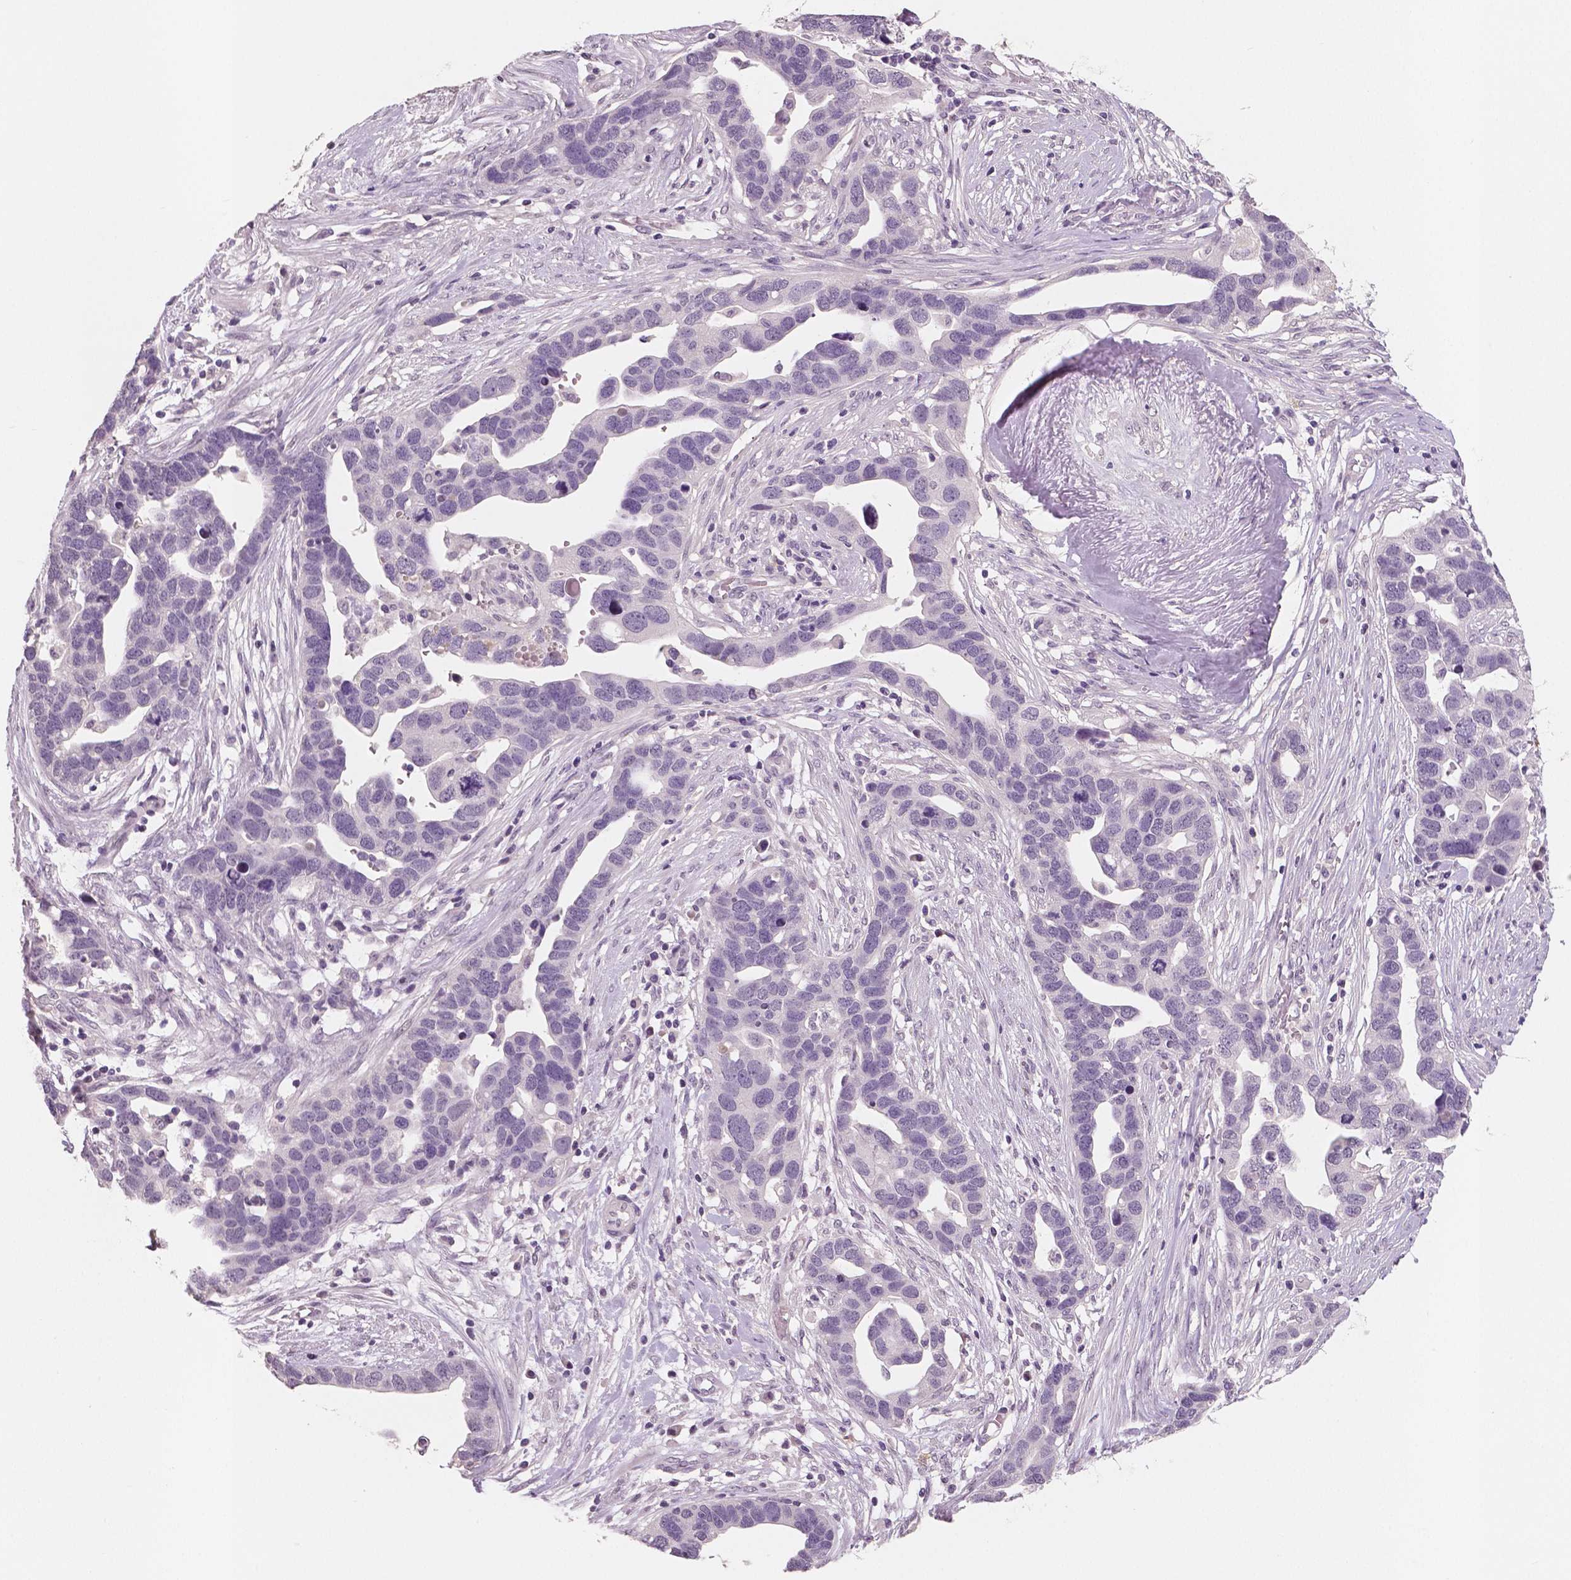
{"staining": {"intensity": "negative", "quantity": "none", "location": "none"}, "tissue": "ovarian cancer", "cell_type": "Tumor cells", "image_type": "cancer", "snomed": [{"axis": "morphology", "description": "Cystadenocarcinoma, serous, NOS"}, {"axis": "topography", "description": "Ovary"}], "caption": "There is no significant expression in tumor cells of serous cystadenocarcinoma (ovarian).", "gene": "KIT", "patient": {"sex": "female", "age": 54}}